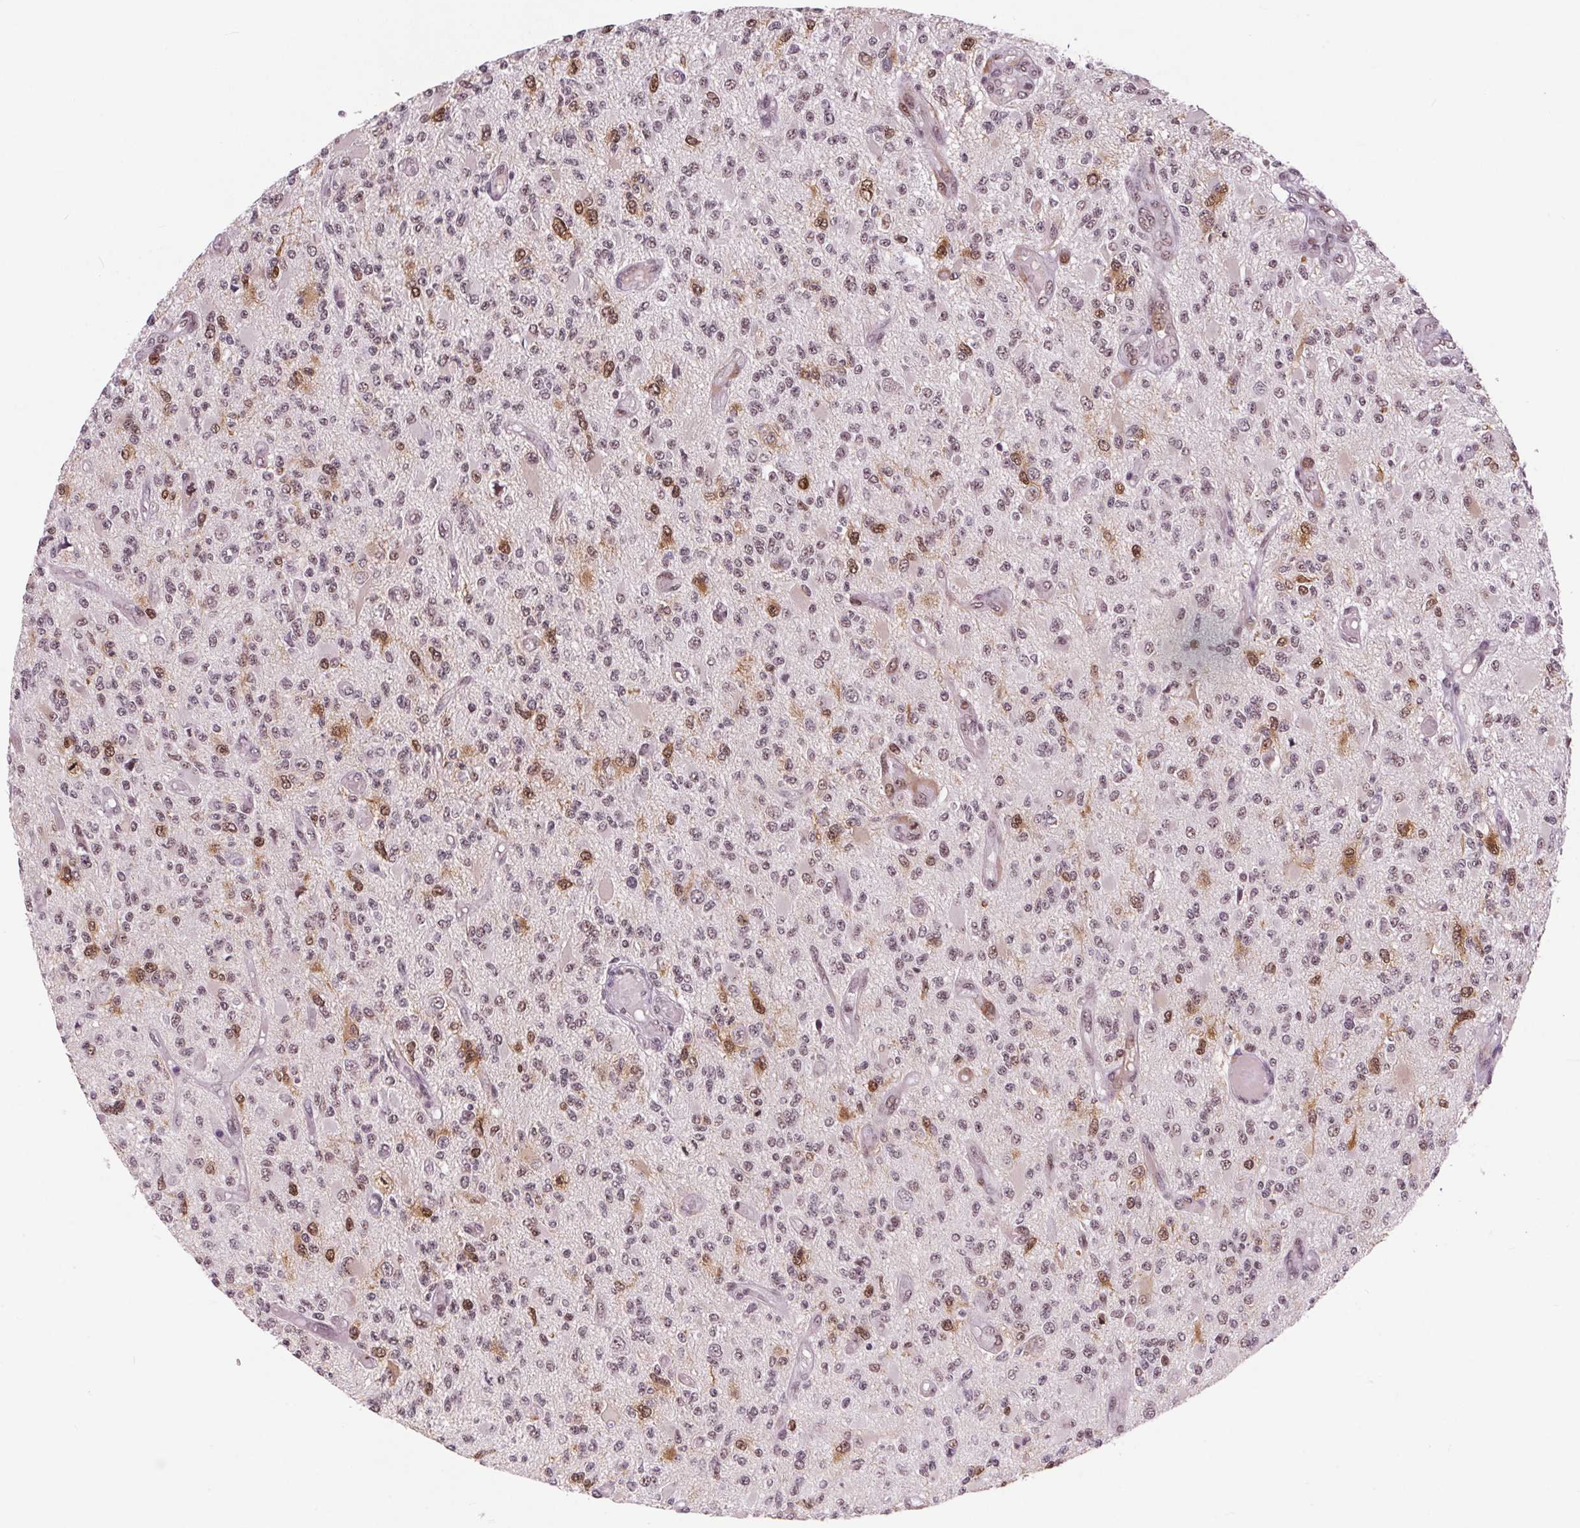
{"staining": {"intensity": "moderate", "quantity": "<25%", "location": "cytoplasmic/membranous,nuclear"}, "tissue": "glioma", "cell_type": "Tumor cells", "image_type": "cancer", "snomed": [{"axis": "morphology", "description": "Glioma, malignant, High grade"}, {"axis": "topography", "description": "Brain"}], "caption": "Malignant glioma (high-grade) stained with a protein marker displays moderate staining in tumor cells.", "gene": "CD2BP2", "patient": {"sex": "female", "age": 63}}